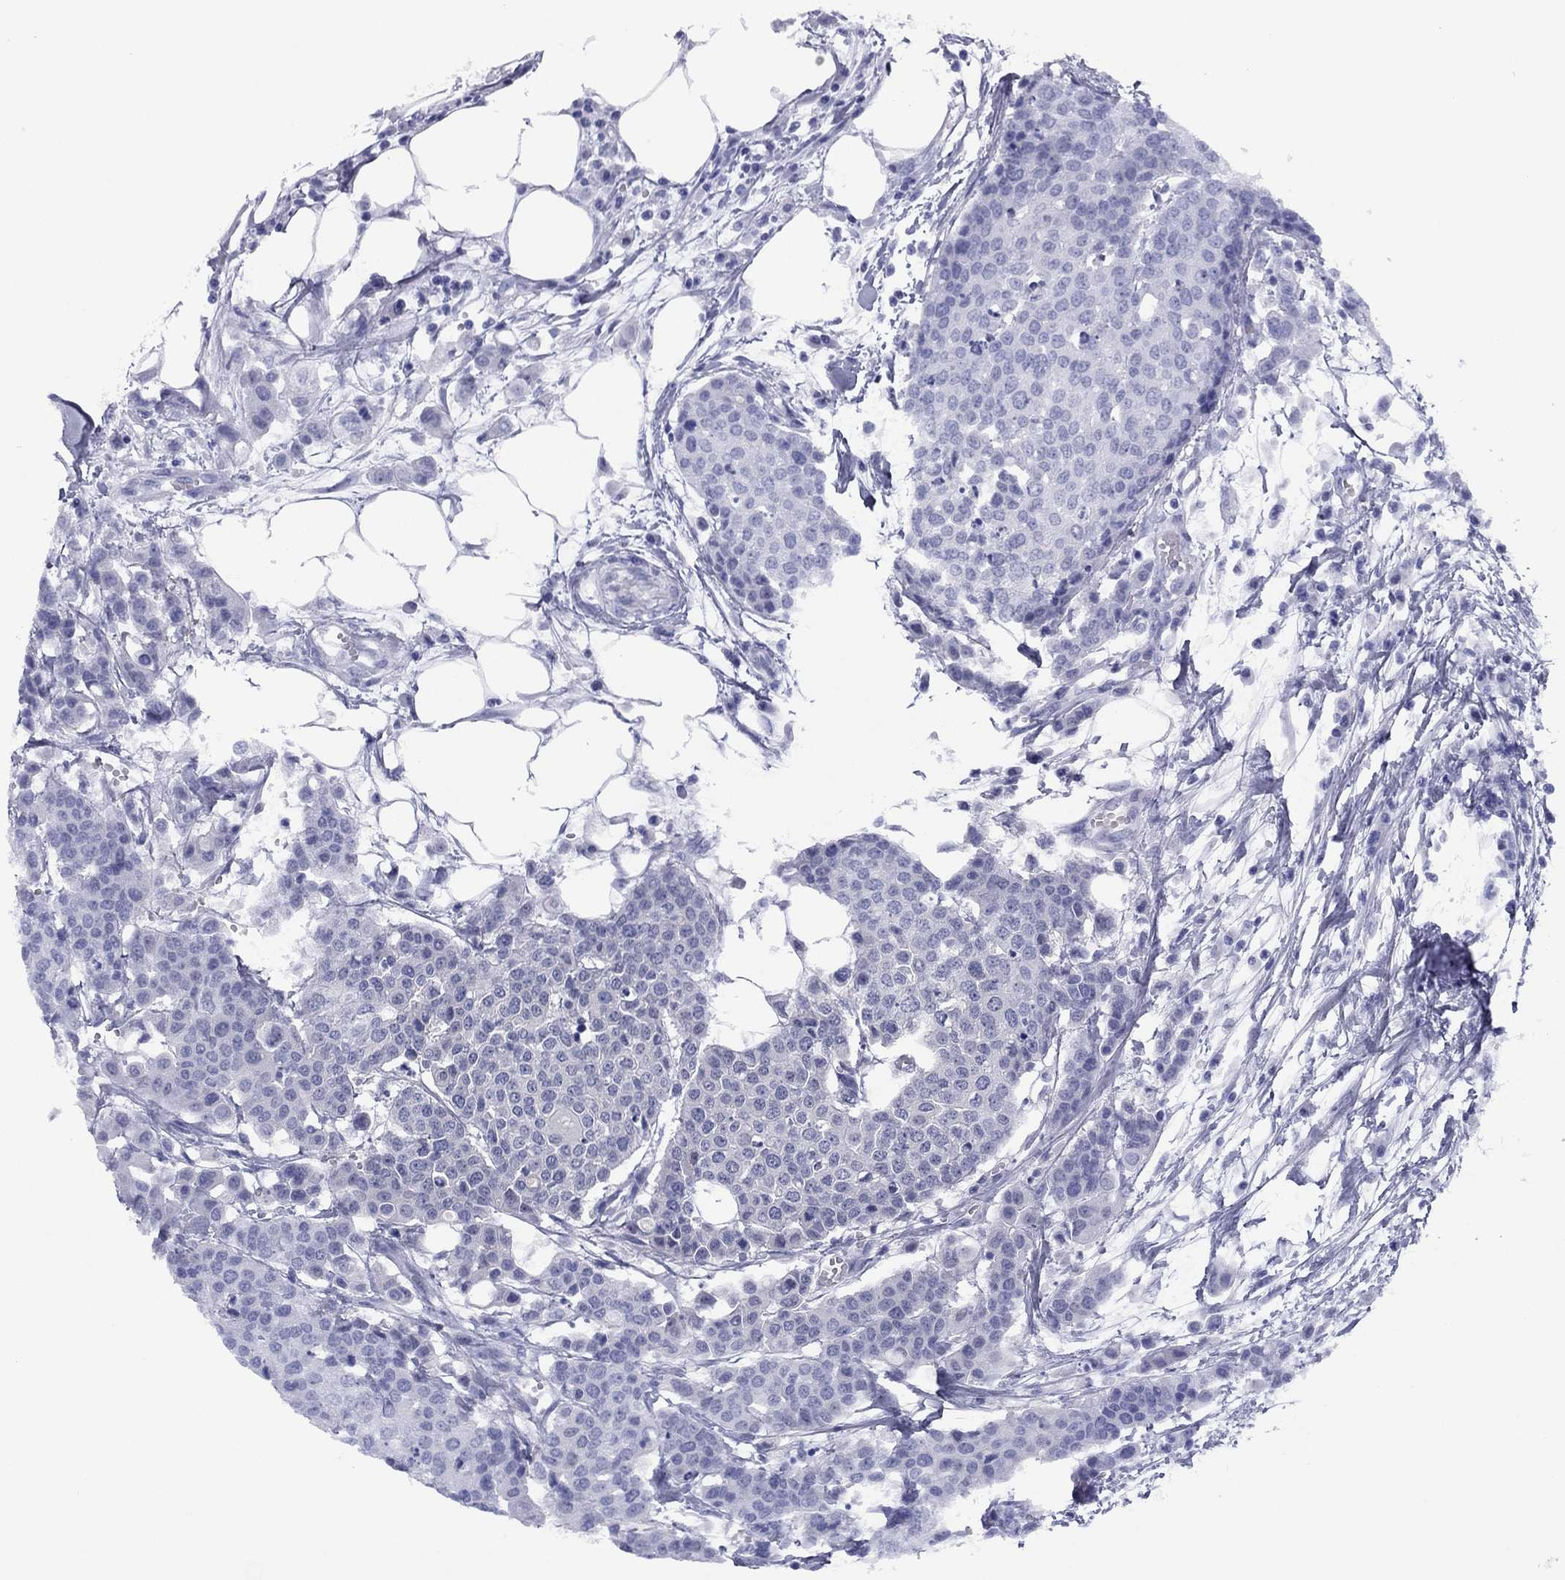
{"staining": {"intensity": "negative", "quantity": "none", "location": "none"}, "tissue": "carcinoid", "cell_type": "Tumor cells", "image_type": "cancer", "snomed": [{"axis": "morphology", "description": "Carcinoid, malignant, NOS"}, {"axis": "topography", "description": "Colon"}], "caption": "Immunohistochemistry histopathology image of neoplastic tissue: human carcinoid stained with DAB demonstrates no significant protein staining in tumor cells.", "gene": "TCFL5", "patient": {"sex": "male", "age": 81}}